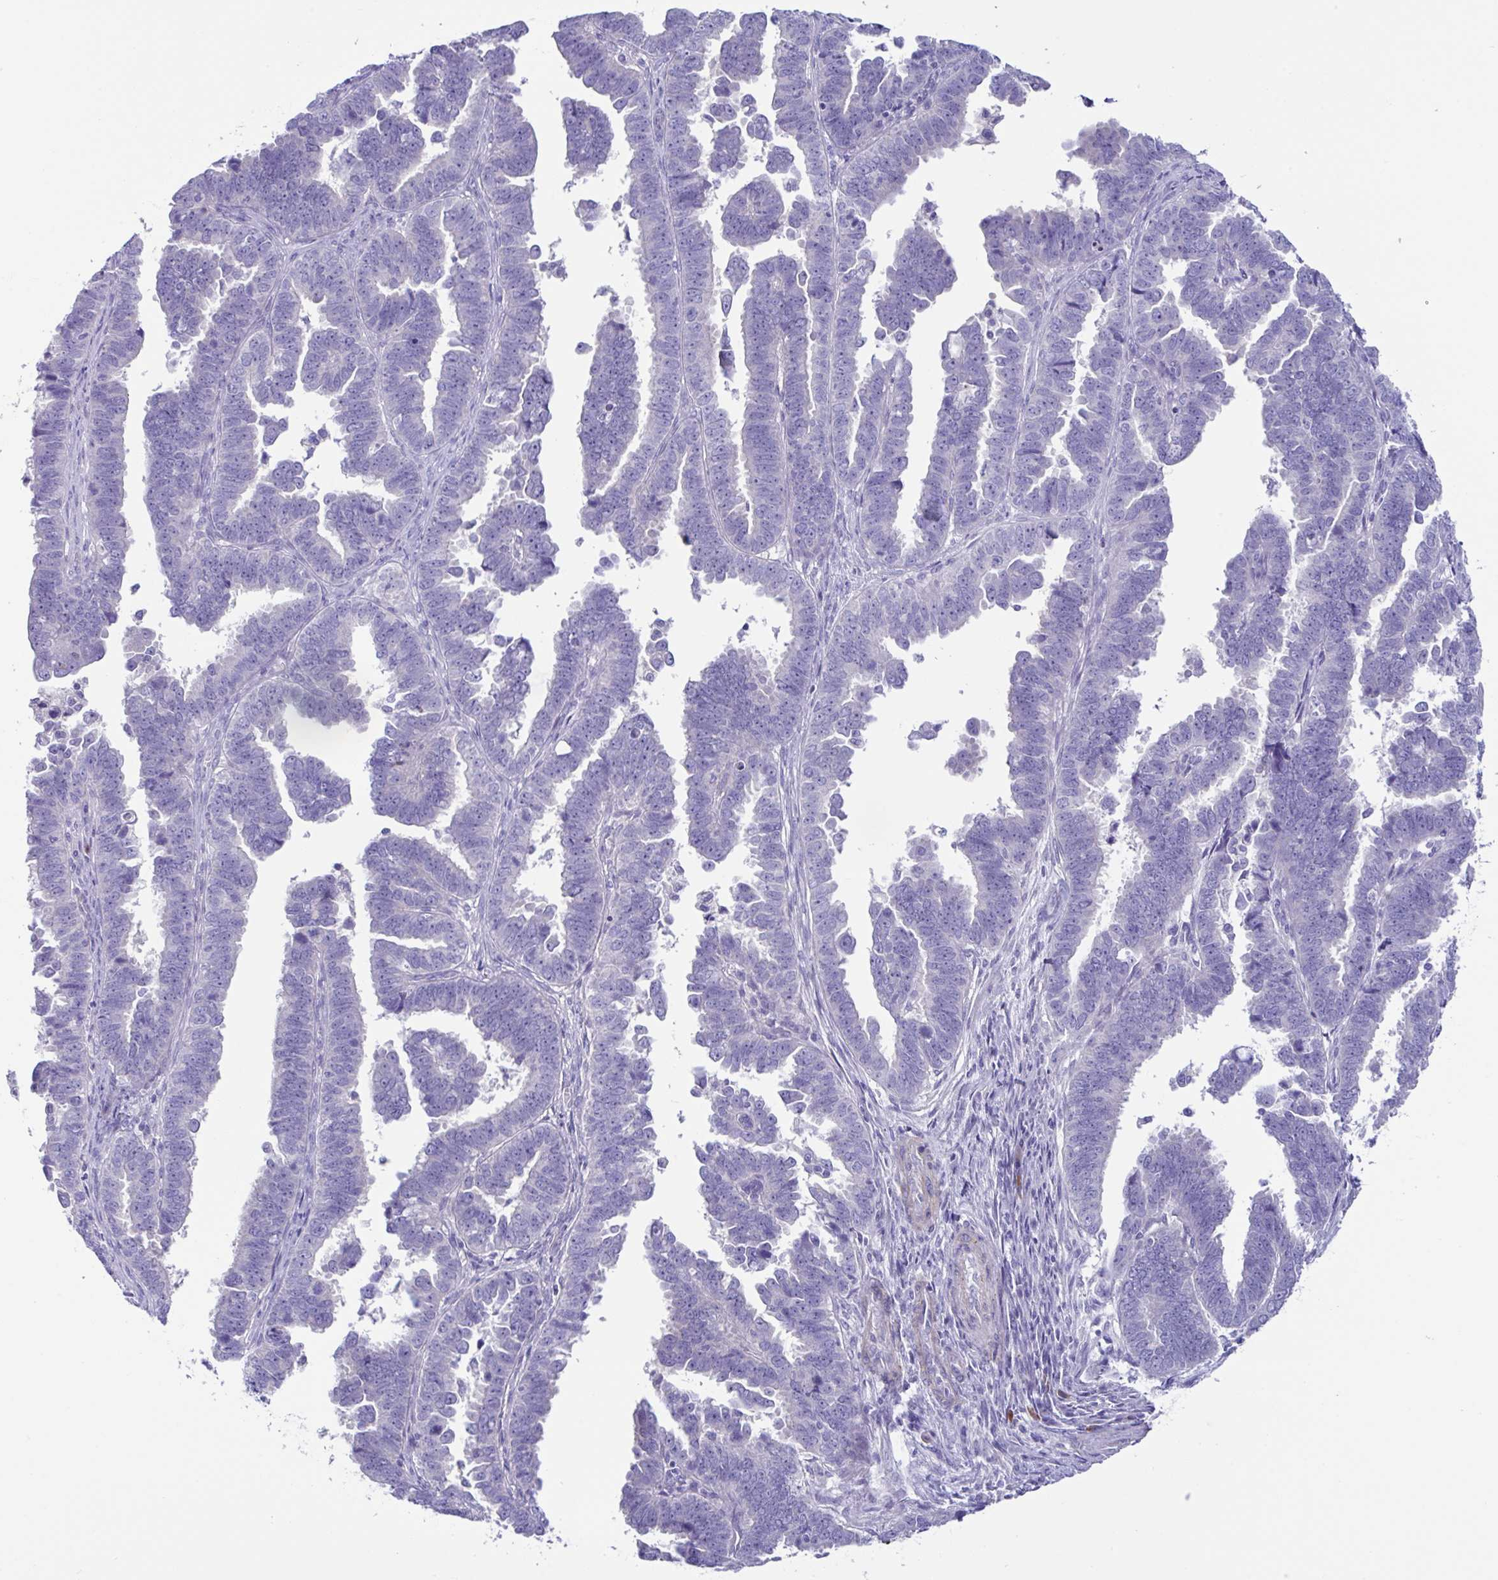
{"staining": {"intensity": "negative", "quantity": "none", "location": "none"}, "tissue": "endometrial cancer", "cell_type": "Tumor cells", "image_type": "cancer", "snomed": [{"axis": "morphology", "description": "Adenocarcinoma, NOS"}, {"axis": "topography", "description": "Endometrium"}], "caption": "Immunohistochemistry (IHC) photomicrograph of neoplastic tissue: human endometrial cancer (adenocarcinoma) stained with DAB exhibits no significant protein staining in tumor cells.", "gene": "MED11", "patient": {"sex": "female", "age": 75}}